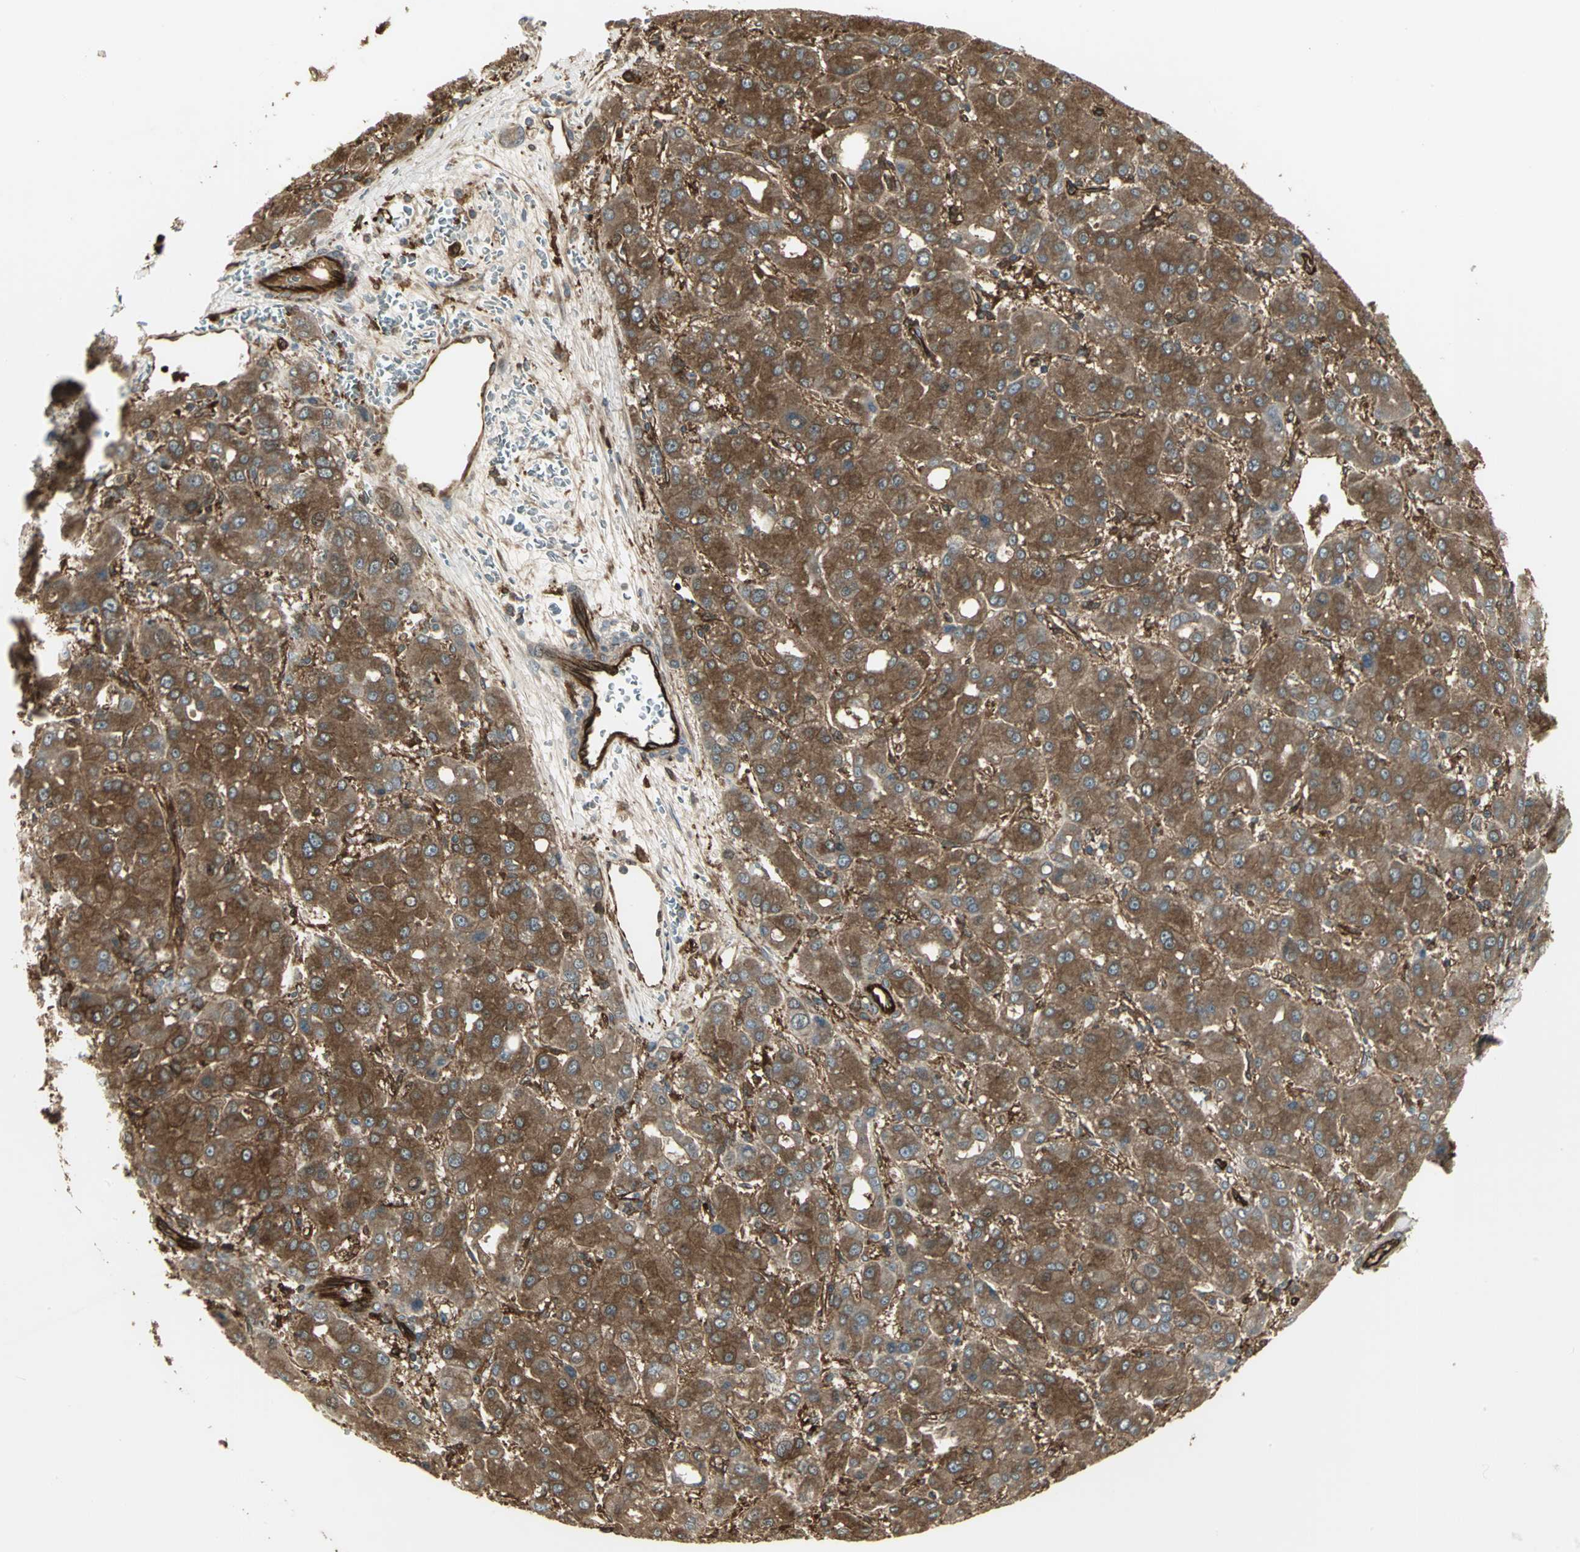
{"staining": {"intensity": "moderate", "quantity": ">75%", "location": "cytoplasmic/membranous"}, "tissue": "liver cancer", "cell_type": "Tumor cells", "image_type": "cancer", "snomed": [{"axis": "morphology", "description": "Carcinoma, Hepatocellular, NOS"}, {"axis": "topography", "description": "Liver"}], "caption": "Tumor cells display medium levels of moderate cytoplasmic/membranous expression in about >75% of cells in human liver cancer.", "gene": "PRXL2B", "patient": {"sex": "male", "age": 55}}